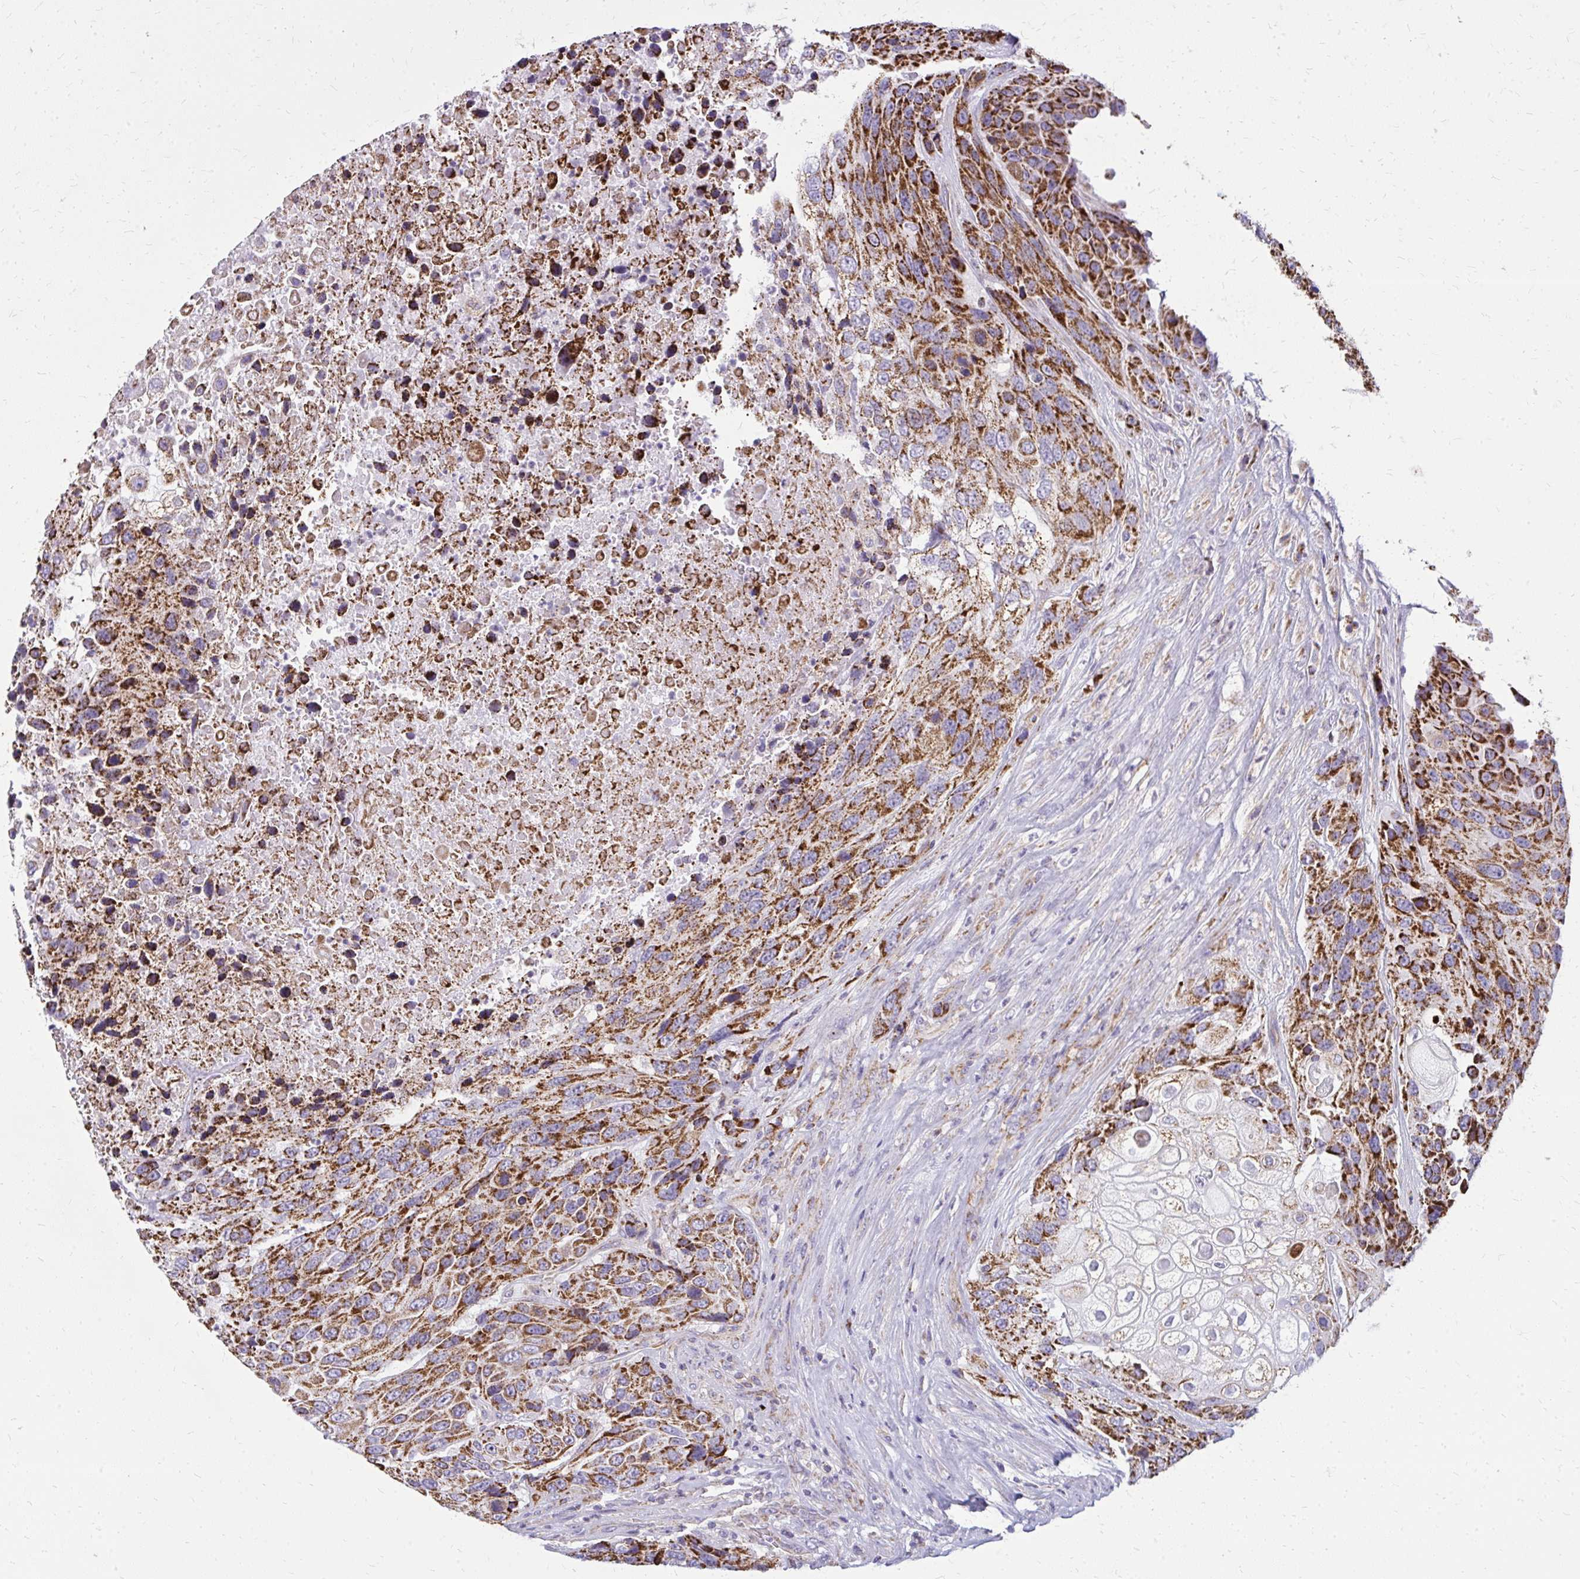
{"staining": {"intensity": "strong", "quantity": ">75%", "location": "cytoplasmic/membranous"}, "tissue": "urothelial cancer", "cell_type": "Tumor cells", "image_type": "cancer", "snomed": [{"axis": "morphology", "description": "Urothelial carcinoma, High grade"}, {"axis": "topography", "description": "Urinary bladder"}], "caption": "Urothelial carcinoma (high-grade) stained with DAB (3,3'-diaminobenzidine) IHC exhibits high levels of strong cytoplasmic/membranous staining in approximately >75% of tumor cells.", "gene": "IFIT1", "patient": {"sex": "female", "age": 70}}